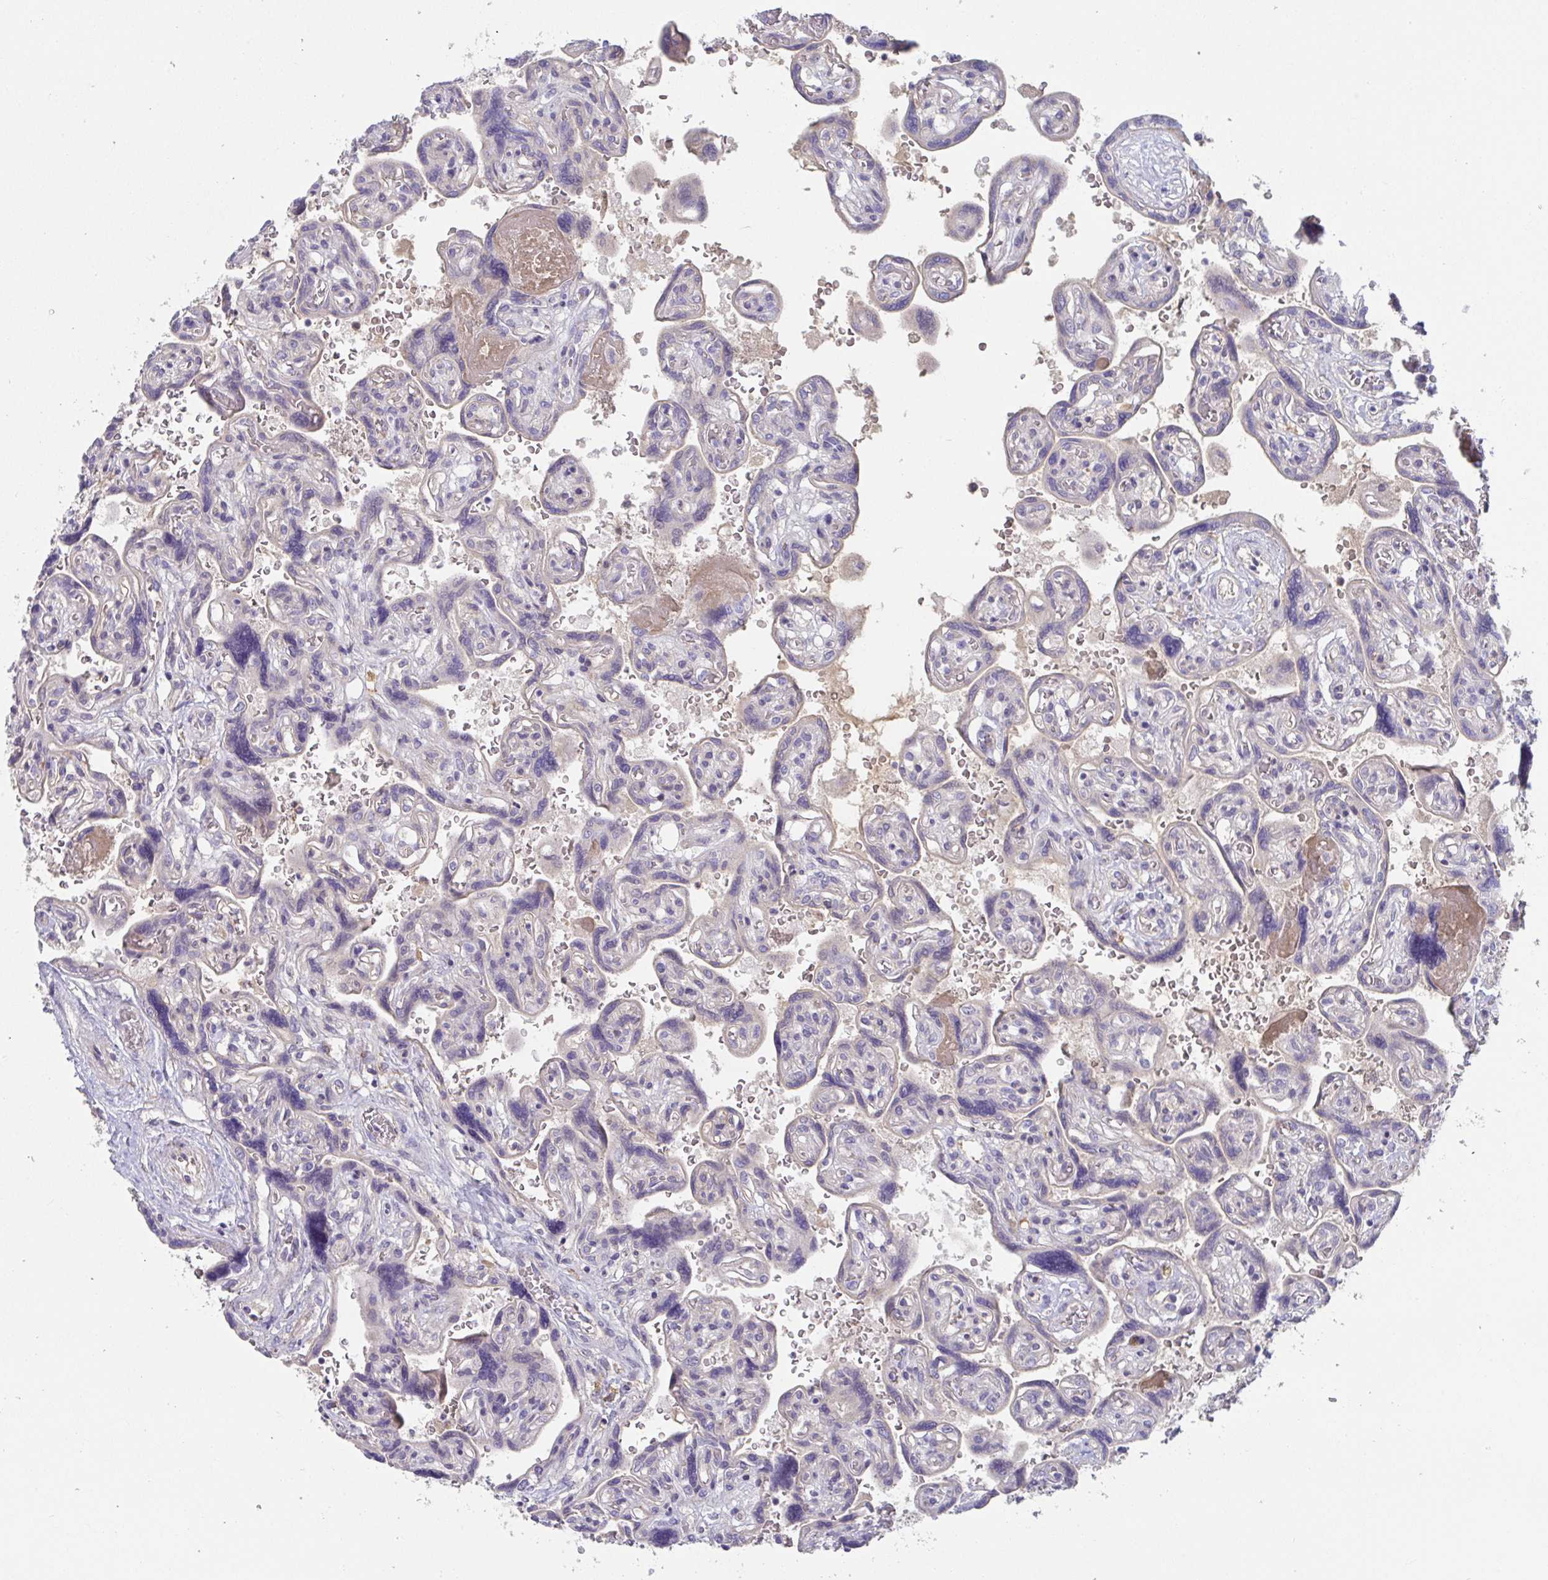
{"staining": {"intensity": "negative", "quantity": "none", "location": "none"}, "tissue": "placenta", "cell_type": "Decidual cells", "image_type": "normal", "snomed": [{"axis": "morphology", "description": "Normal tissue, NOS"}, {"axis": "topography", "description": "Placenta"}], "caption": "Human placenta stained for a protein using immunohistochemistry displays no staining in decidual cells.", "gene": "ANO5", "patient": {"sex": "female", "age": 32}}